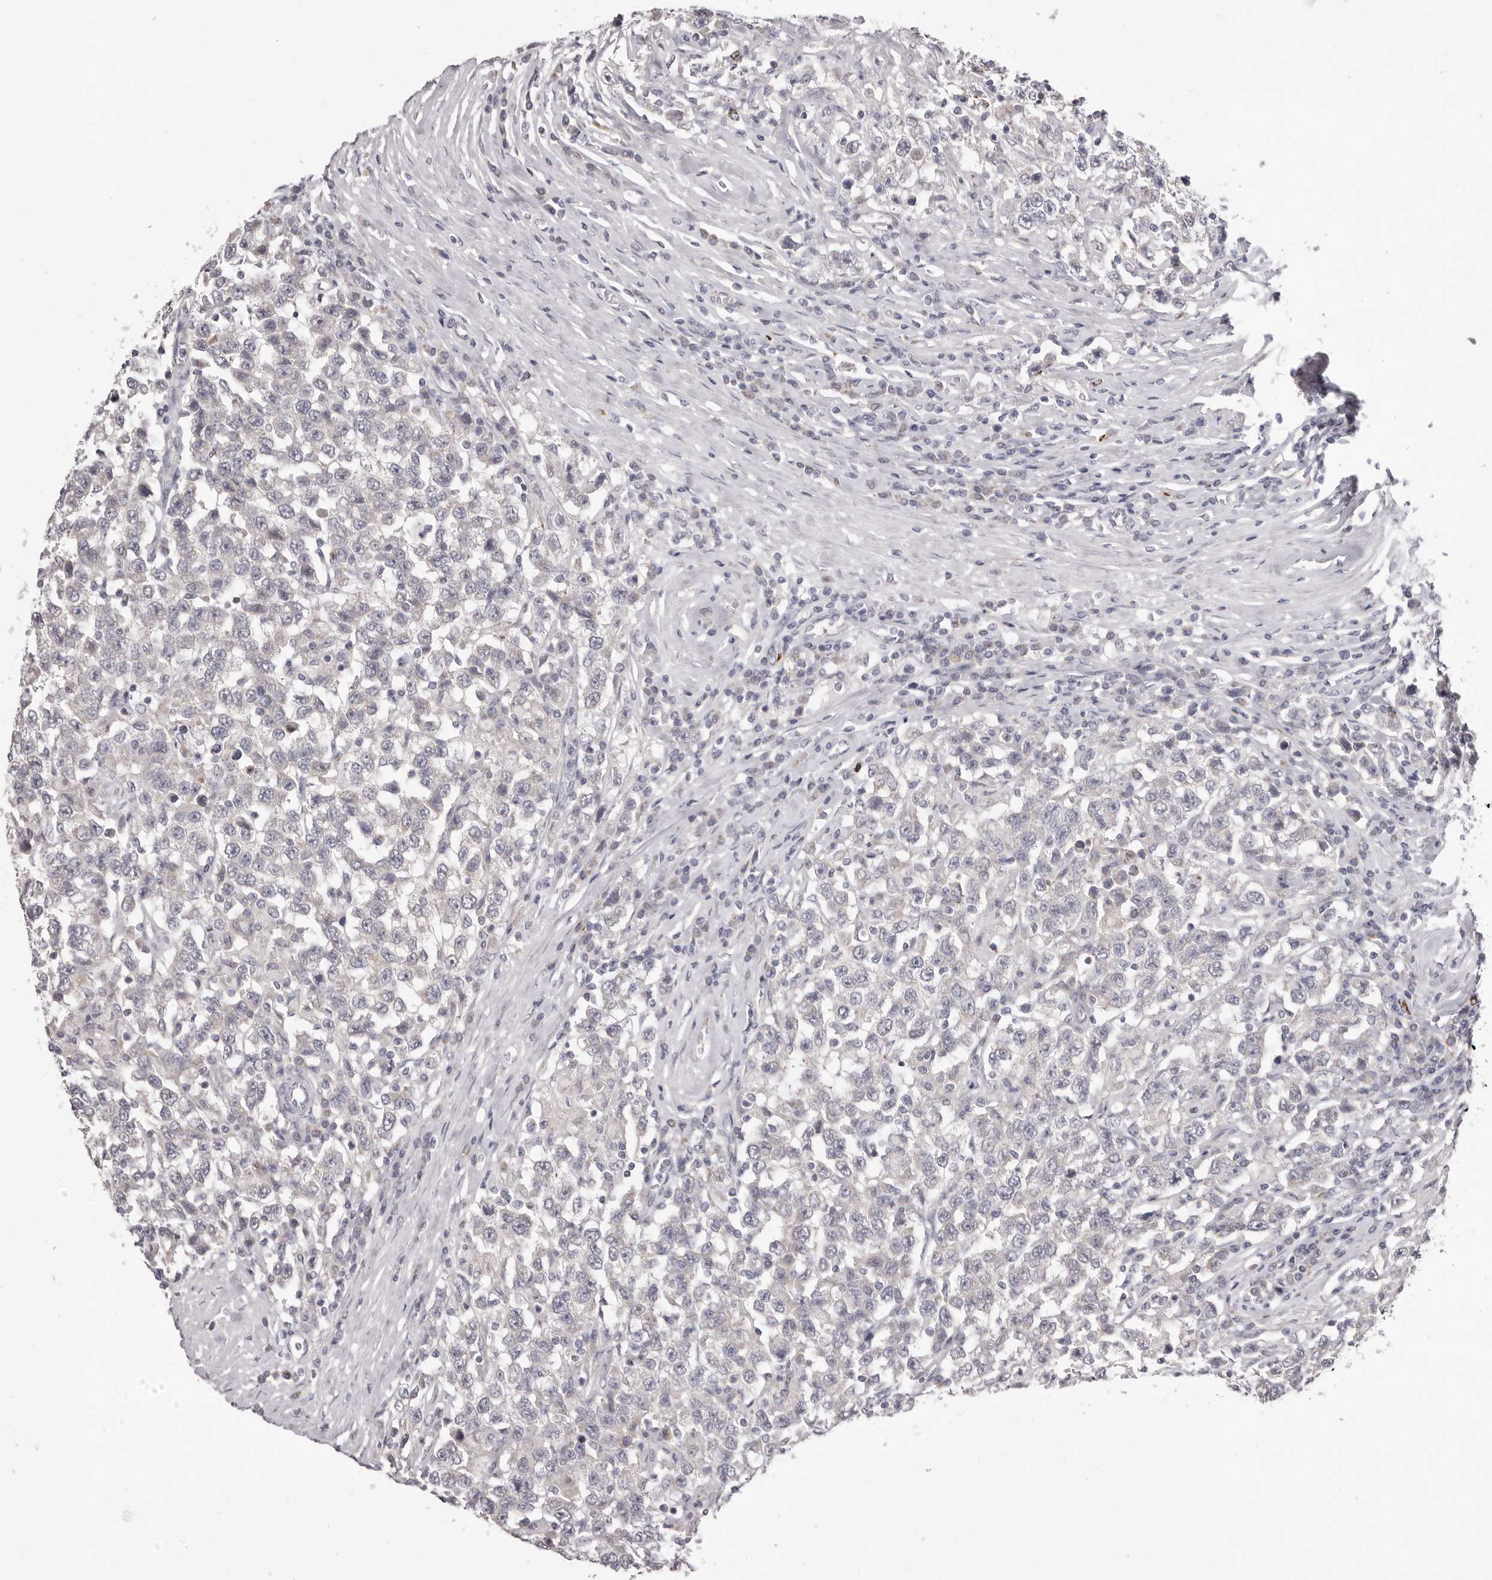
{"staining": {"intensity": "negative", "quantity": "none", "location": "none"}, "tissue": "testis cancer", "cell_type": "Tumor cells", "image_type": "cancer", "snomed": [{"axis": "morphology", "description": "Seminoma, NOS"}, {"axis": "topography", "description": "Testis"}], "caption": "DAB immunohistochemical staining of human testis cancer (seminoma) reveals no significant positivity in tumor cells.", "gene": "PRMT2", "patient": {"sex": "male", "age": 41}}